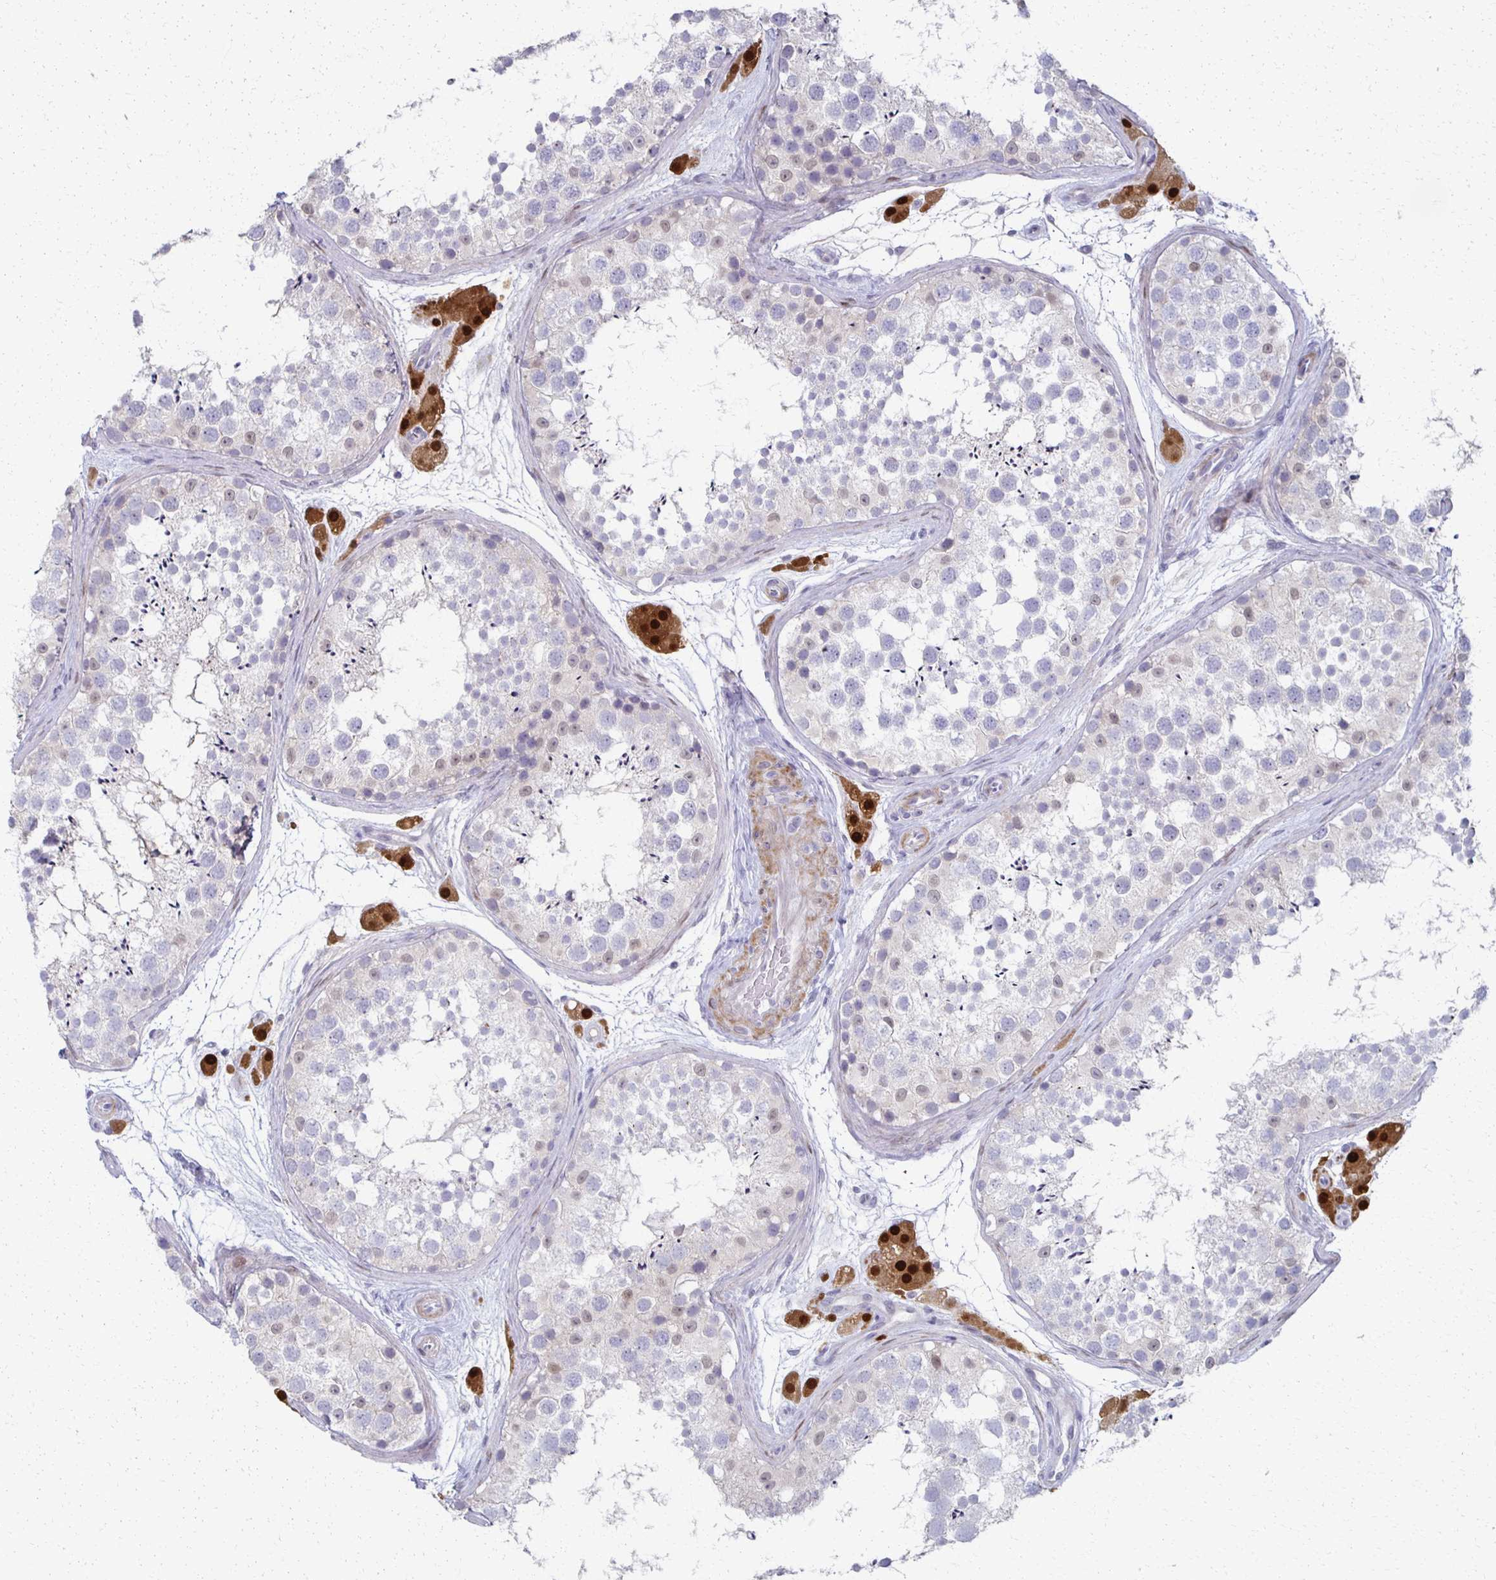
{"staining": {"intensity": "negative", "quantity": "none", "location": "none"}, "tissue": "testis", "cell_type": "Cells in seminiferous ducts", "image_type": "normal", "snomed": [{"axis": "morphology", "description": "Normal tissue, NOS"}, {"axis": "topography", "description": "Testis"}], "caption": "This is an immunohistochemistry image of benign human testis. There is no expression in cells in seminiferous ducts.", "gene": "FOXO4", "patient": {"sex": "male", "age": 41}}